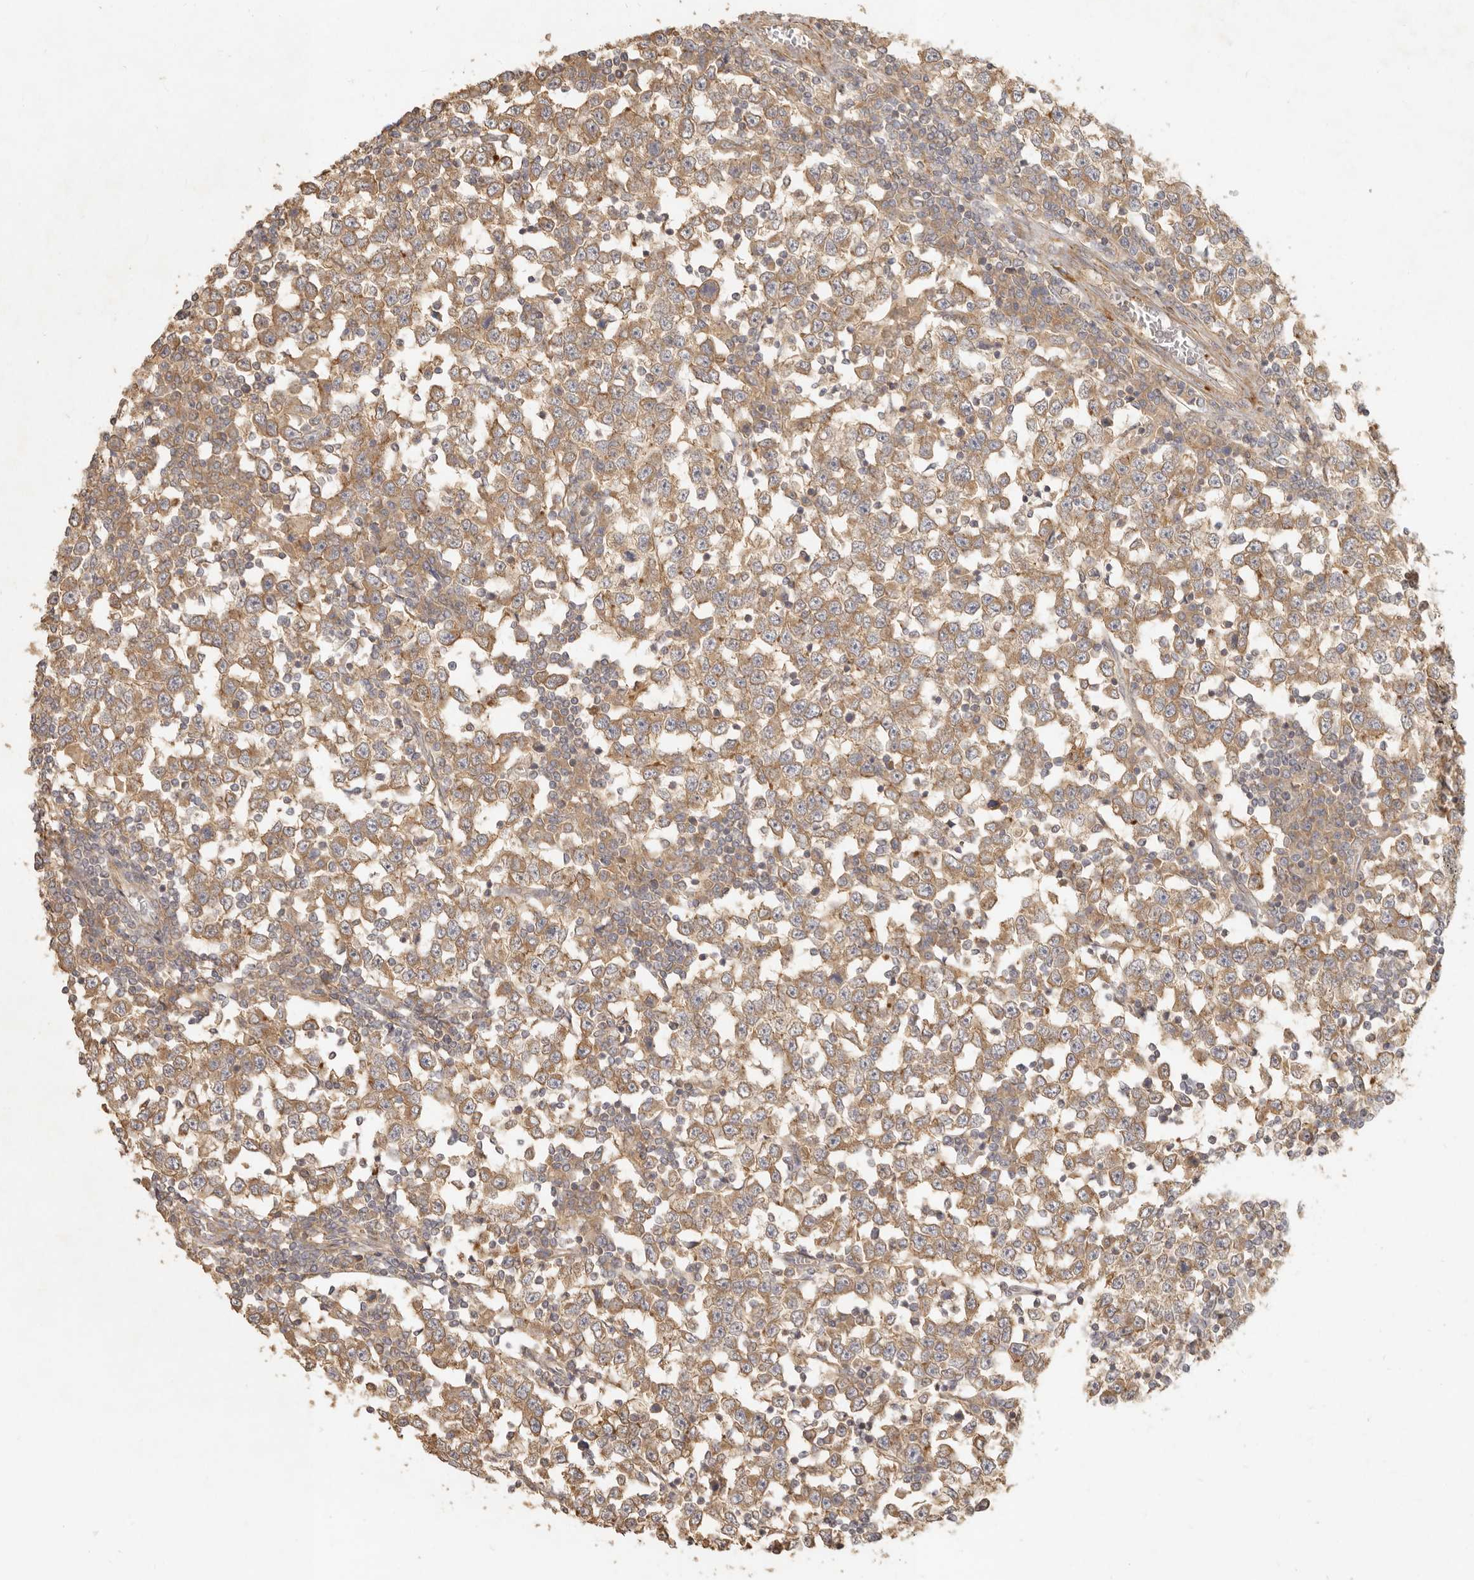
{"staining": {"intensity": "moderate", "quantity": ">75%", "location": "cytoplasmic/membranous"}, "tissue": "testis cancer", "cell_type": "Tumor cells", "image_type": "cancer", "snomed": [{"axis": "morphology", "description": "Seminoma, NOS"}, {"axis": "topography", "description": "Testis"}], "caption": "Testis cancer stained for a protein (brown) displays moderate cytoplasmic/membranous positive expression in approximately >75% of tumor cells.", "gene": "VIPR1", "patient": {"sex": "male", "age": 65}}